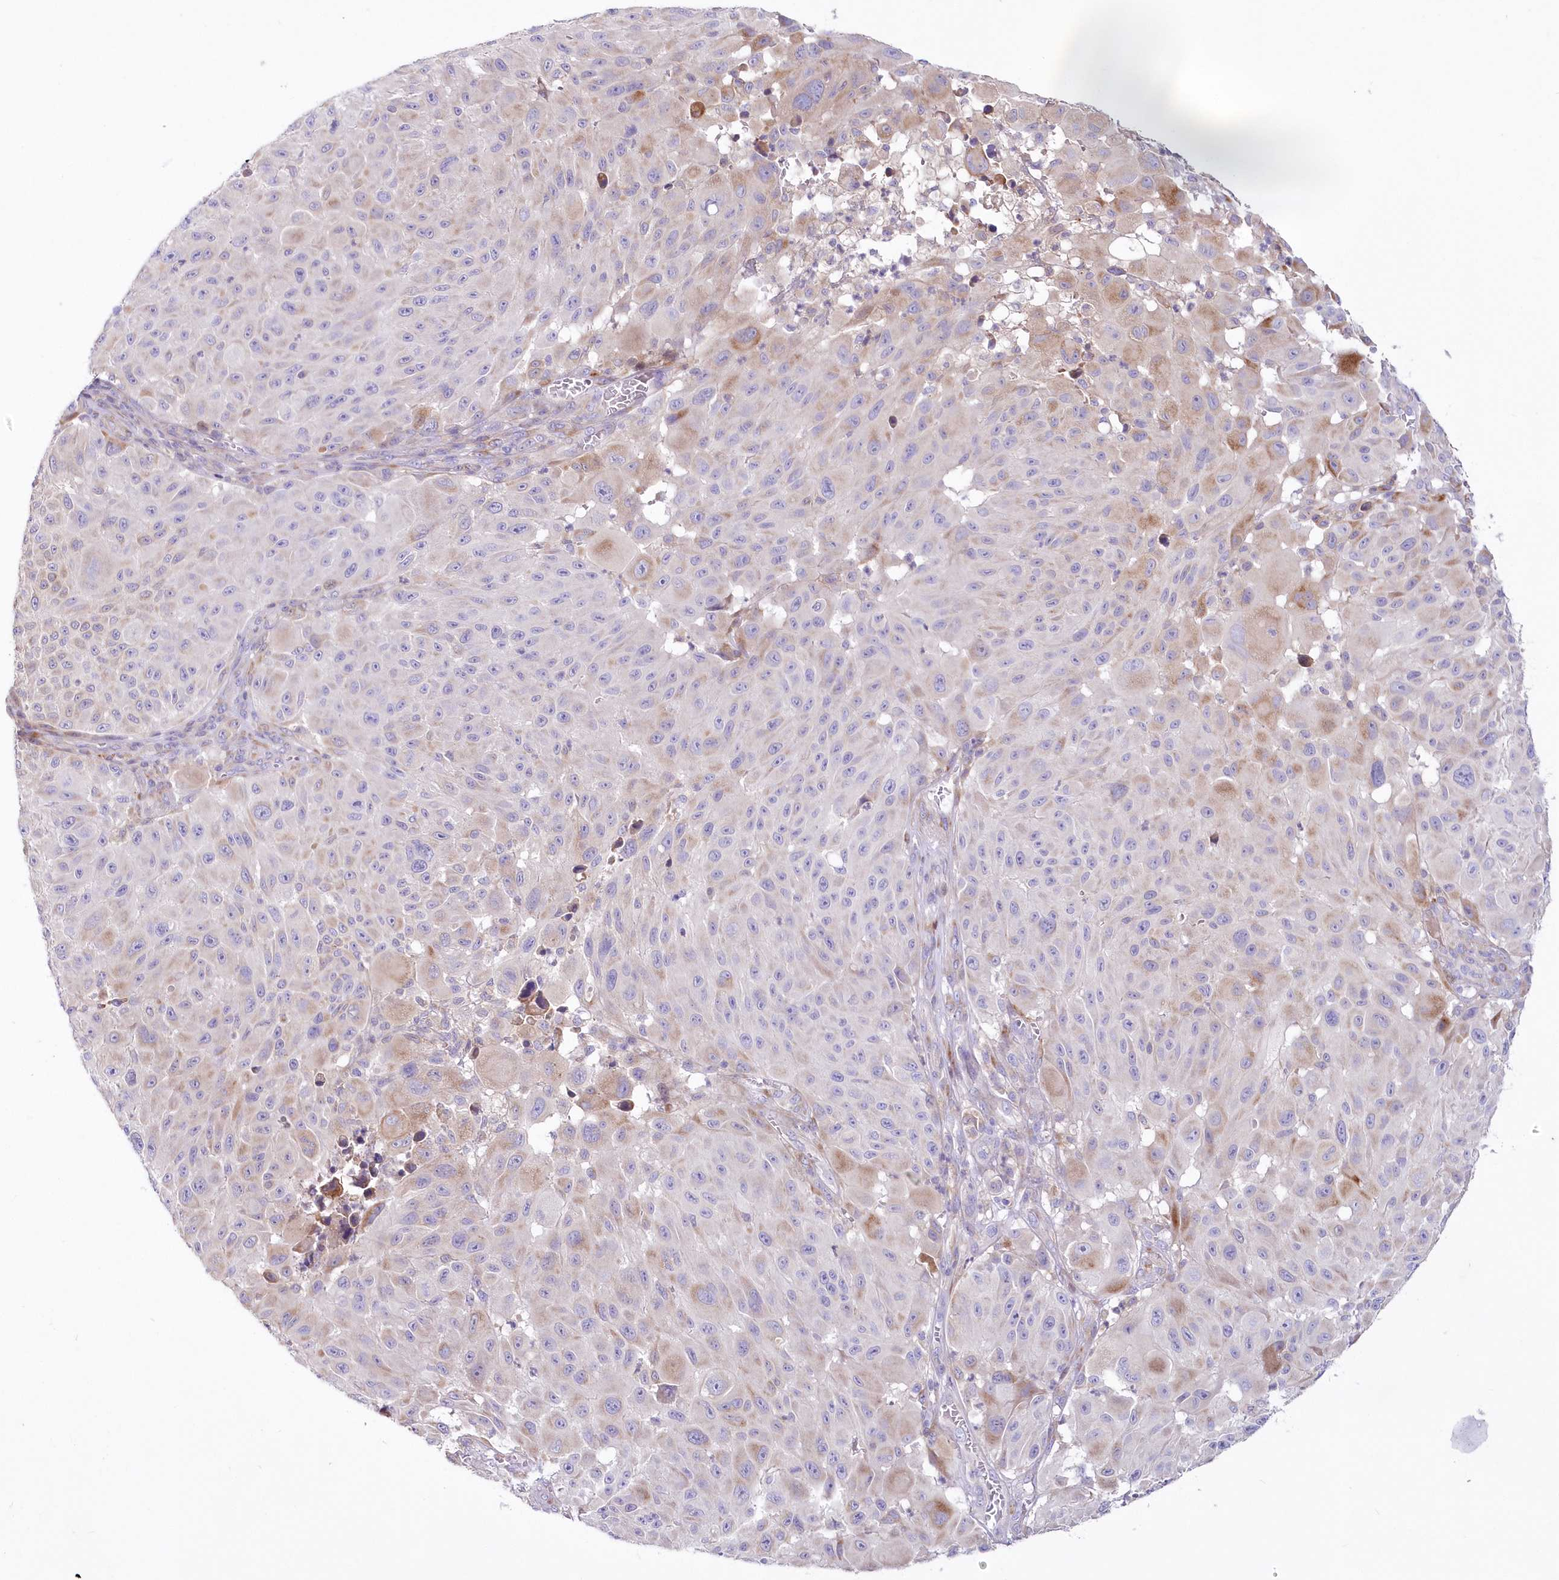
{"staining": {"intensity": "moderate", "quantity": "<25%", "location": "cytoplasmic/membranous"}, "tissue": "melanoma", "cell_type": "Tumor cells", "image_type": "cancer", "snomed": [{"axis": "morphology", "description": "Malignant melanoma, NOS"}, {"axis": "topography", "description": "Skin"}], "caption": "Tumor cells exhibit moderate cytoplasmic/membranous expression in approximately <25% of cells in melanoma. The staining was performed using DAB (3,3'-diaminobenzidine) to visualize the protein expression in brown, while the nuclei were stained in blue with hematoxylin (Magnification: 20x).", "gene": "ARFGEF3", "patient": {"sex": "male", "age": 83}}